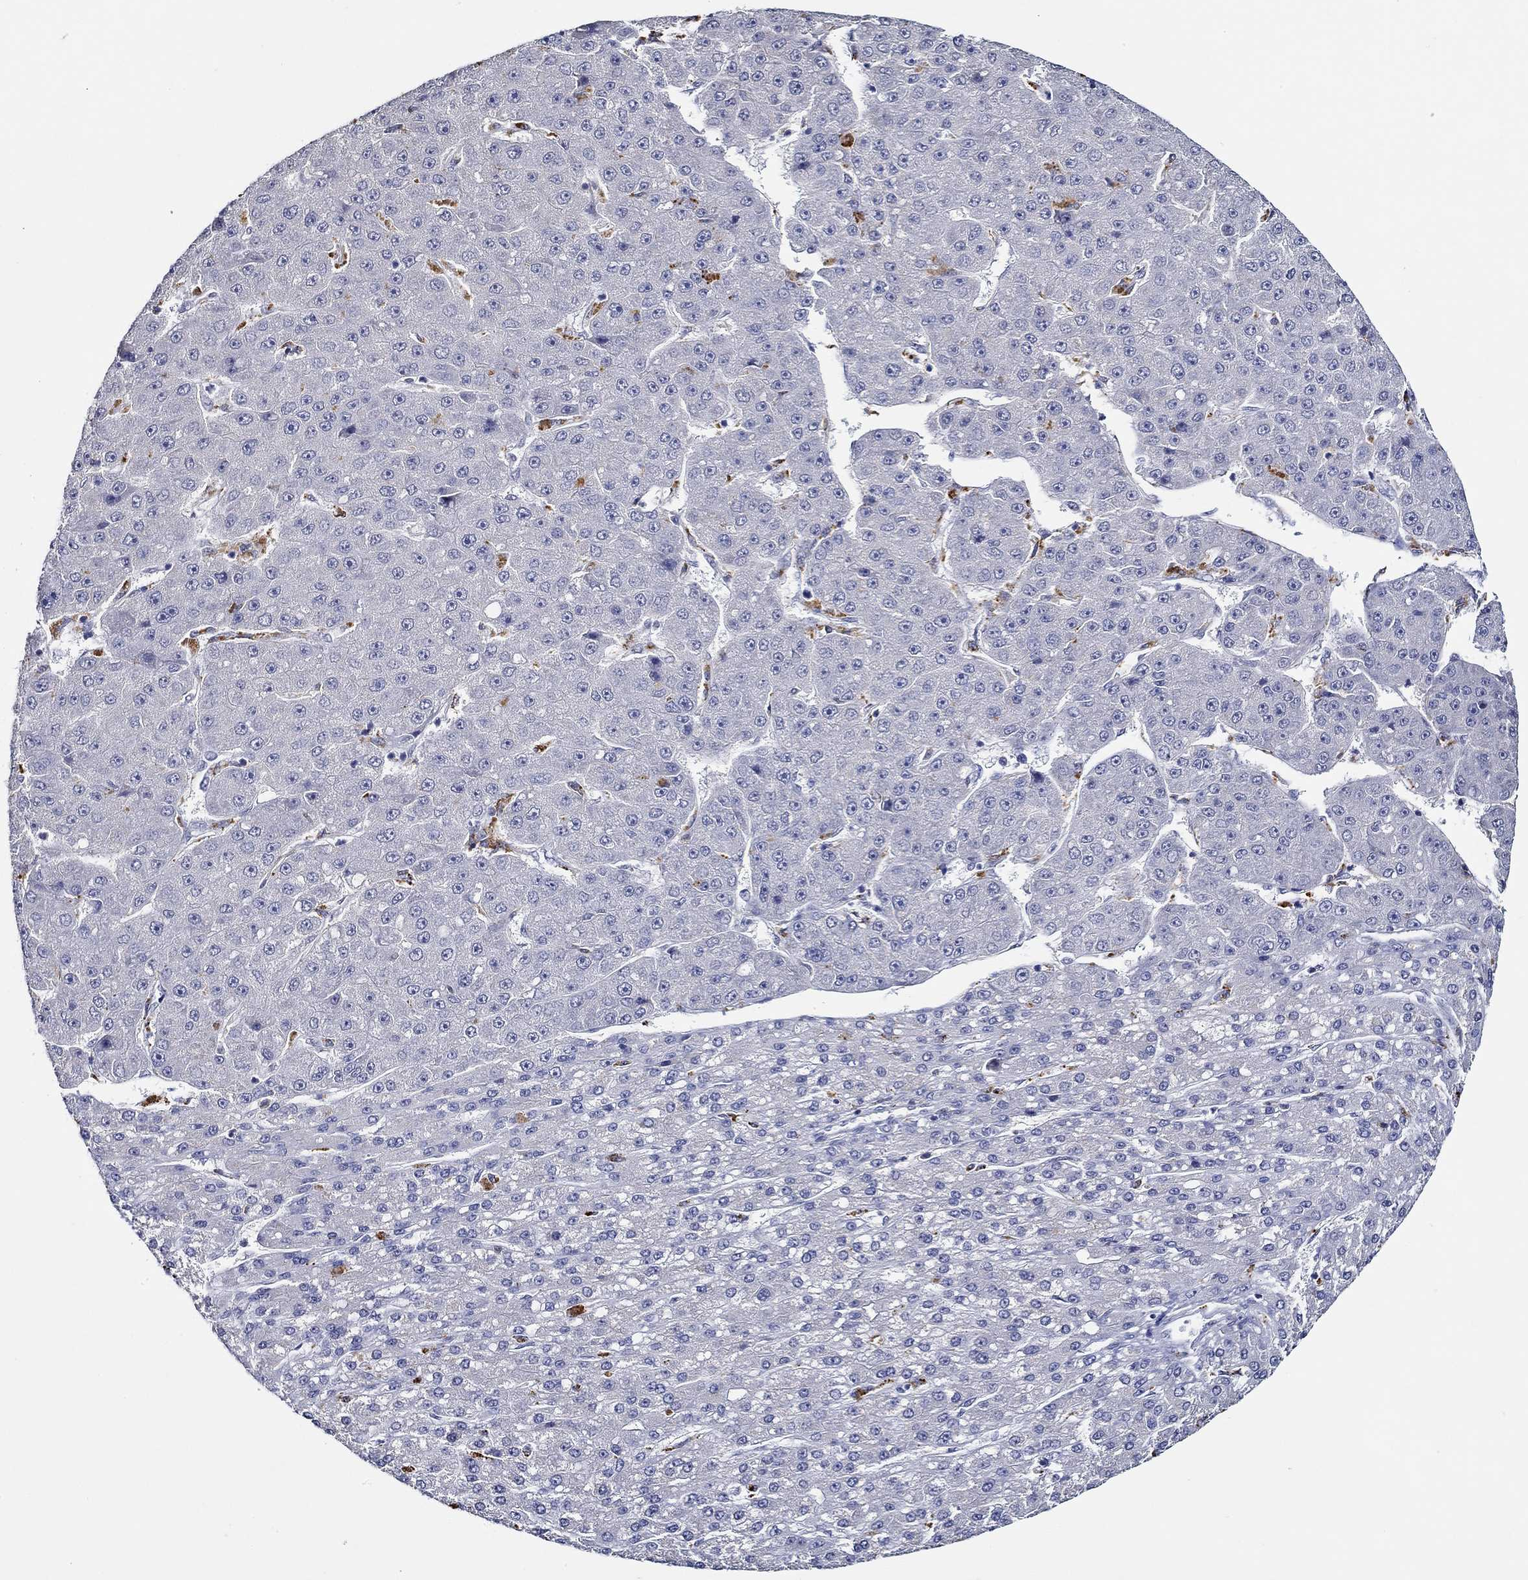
{"staining": {"intensity": "negative", "quantity": "none", "location": "none"}, "tissue": "liver cancer", "cell_type": "Tumor cells", "image_type": "cancer", "snomed": [{"axis": "morphology", "description": "Carcinoma, Hepatocellular, NOS"}, {"axis": "topography", "description": "Liver"}], "caption": "This is an immunohistochemistry (IHC) photomicrograph of human liver cancer (hepatocellular carcinoma). There is no staining in tumor cells.", "gene": "GATA2", "patient": {"sex": "male", "age": 67}}